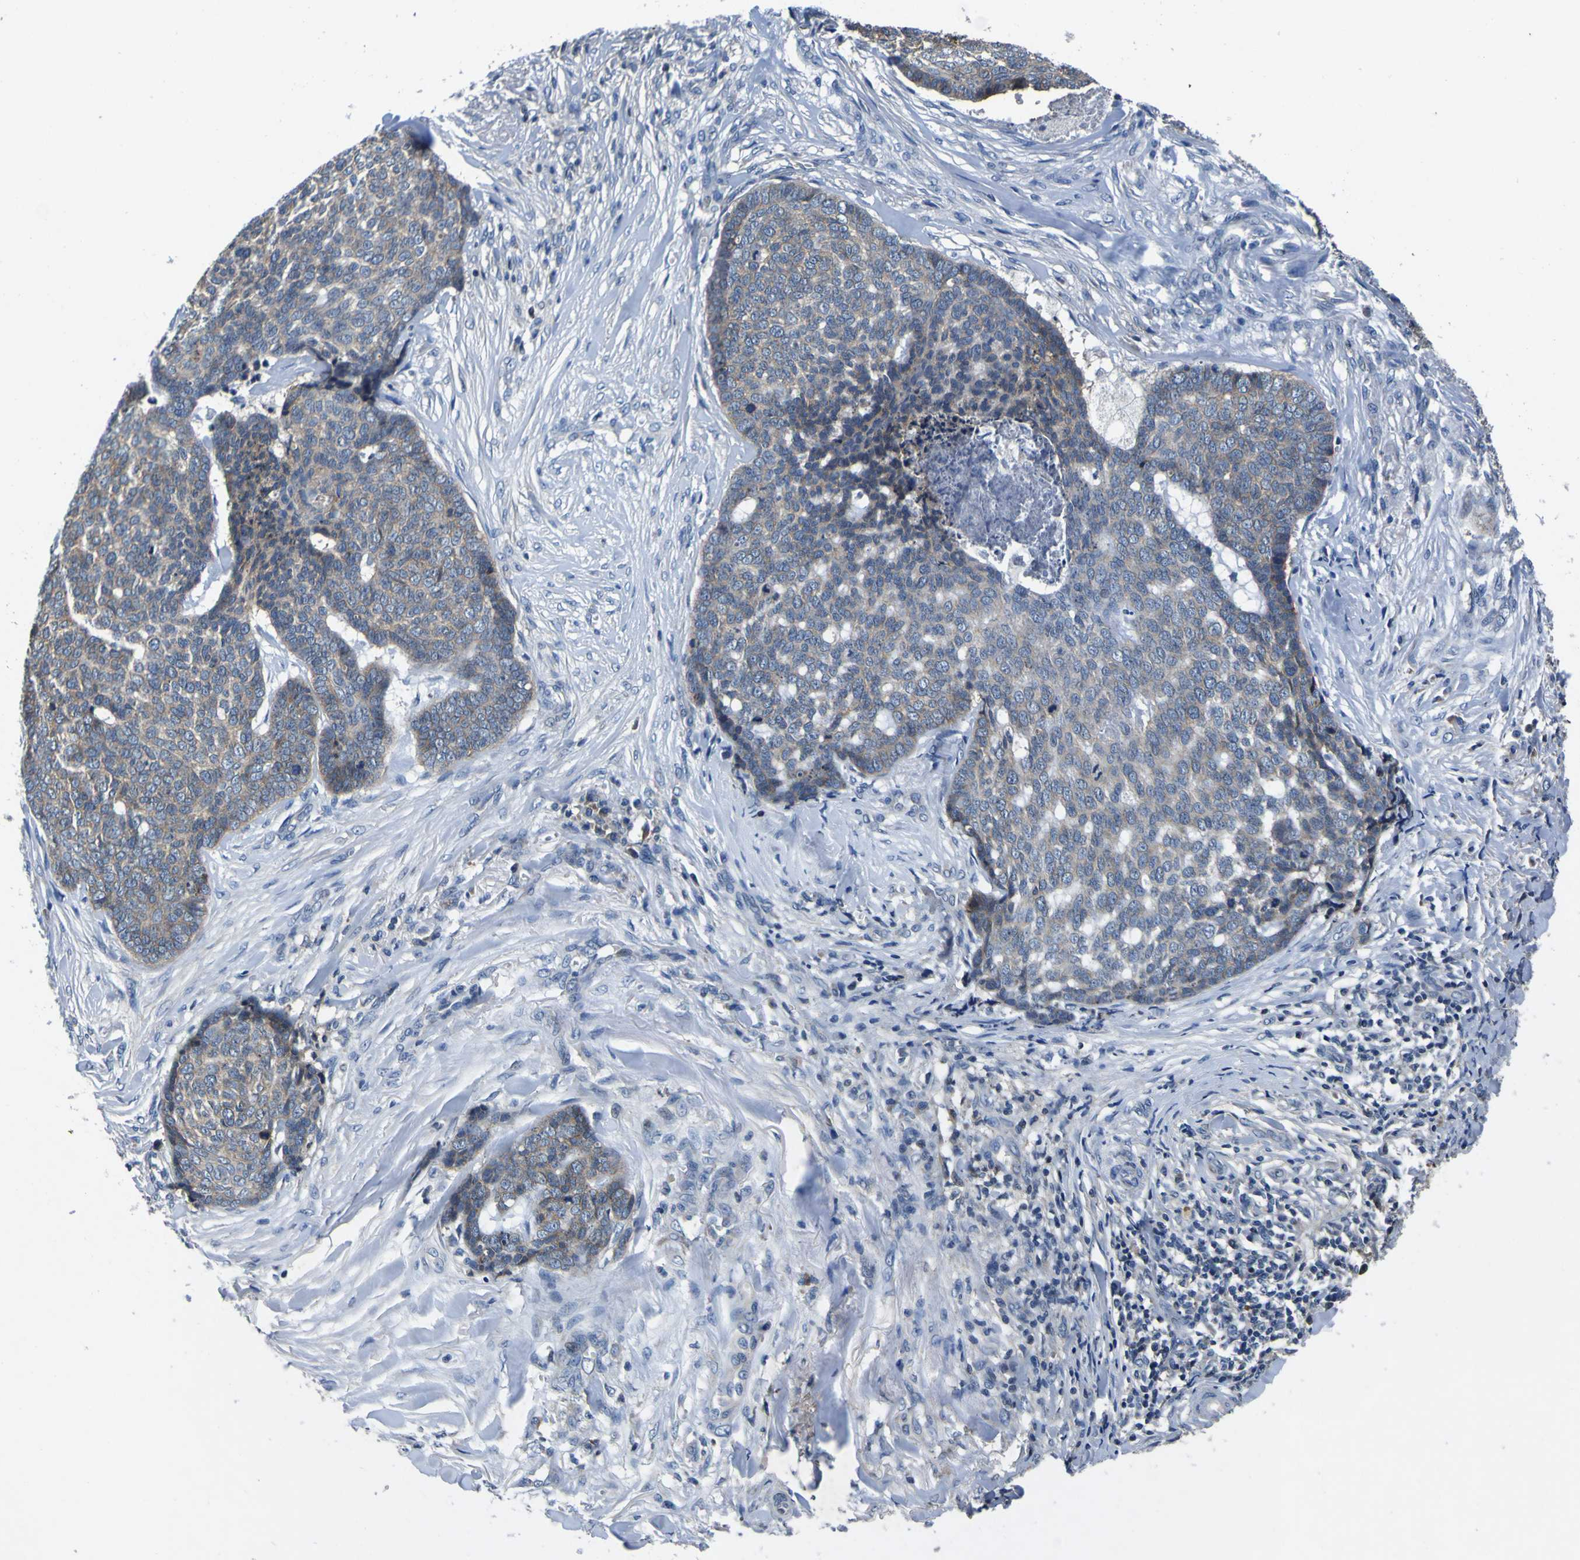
{"staining": {"intensity": "weak", "quantity": ">75%", "location": "cytoplasmic/membranous"}, "tissue": "skin cancer", "cell_type": "Tumor cells", "image_type": "cancer", "snomed": [{"axis": "morphology", "description": "Basal cell carcinoma"}, {"axis": "topography", "description": "Skin"}], "caption": "This histopathology image shows immunohistochemistry staining of skin basal cell carcinoma, with low weak cytoplasmic/membranous positivity in about >75% of tumor cells.", "gene": "EPHB4", "patient": {"sex": "male", "age": 84}}